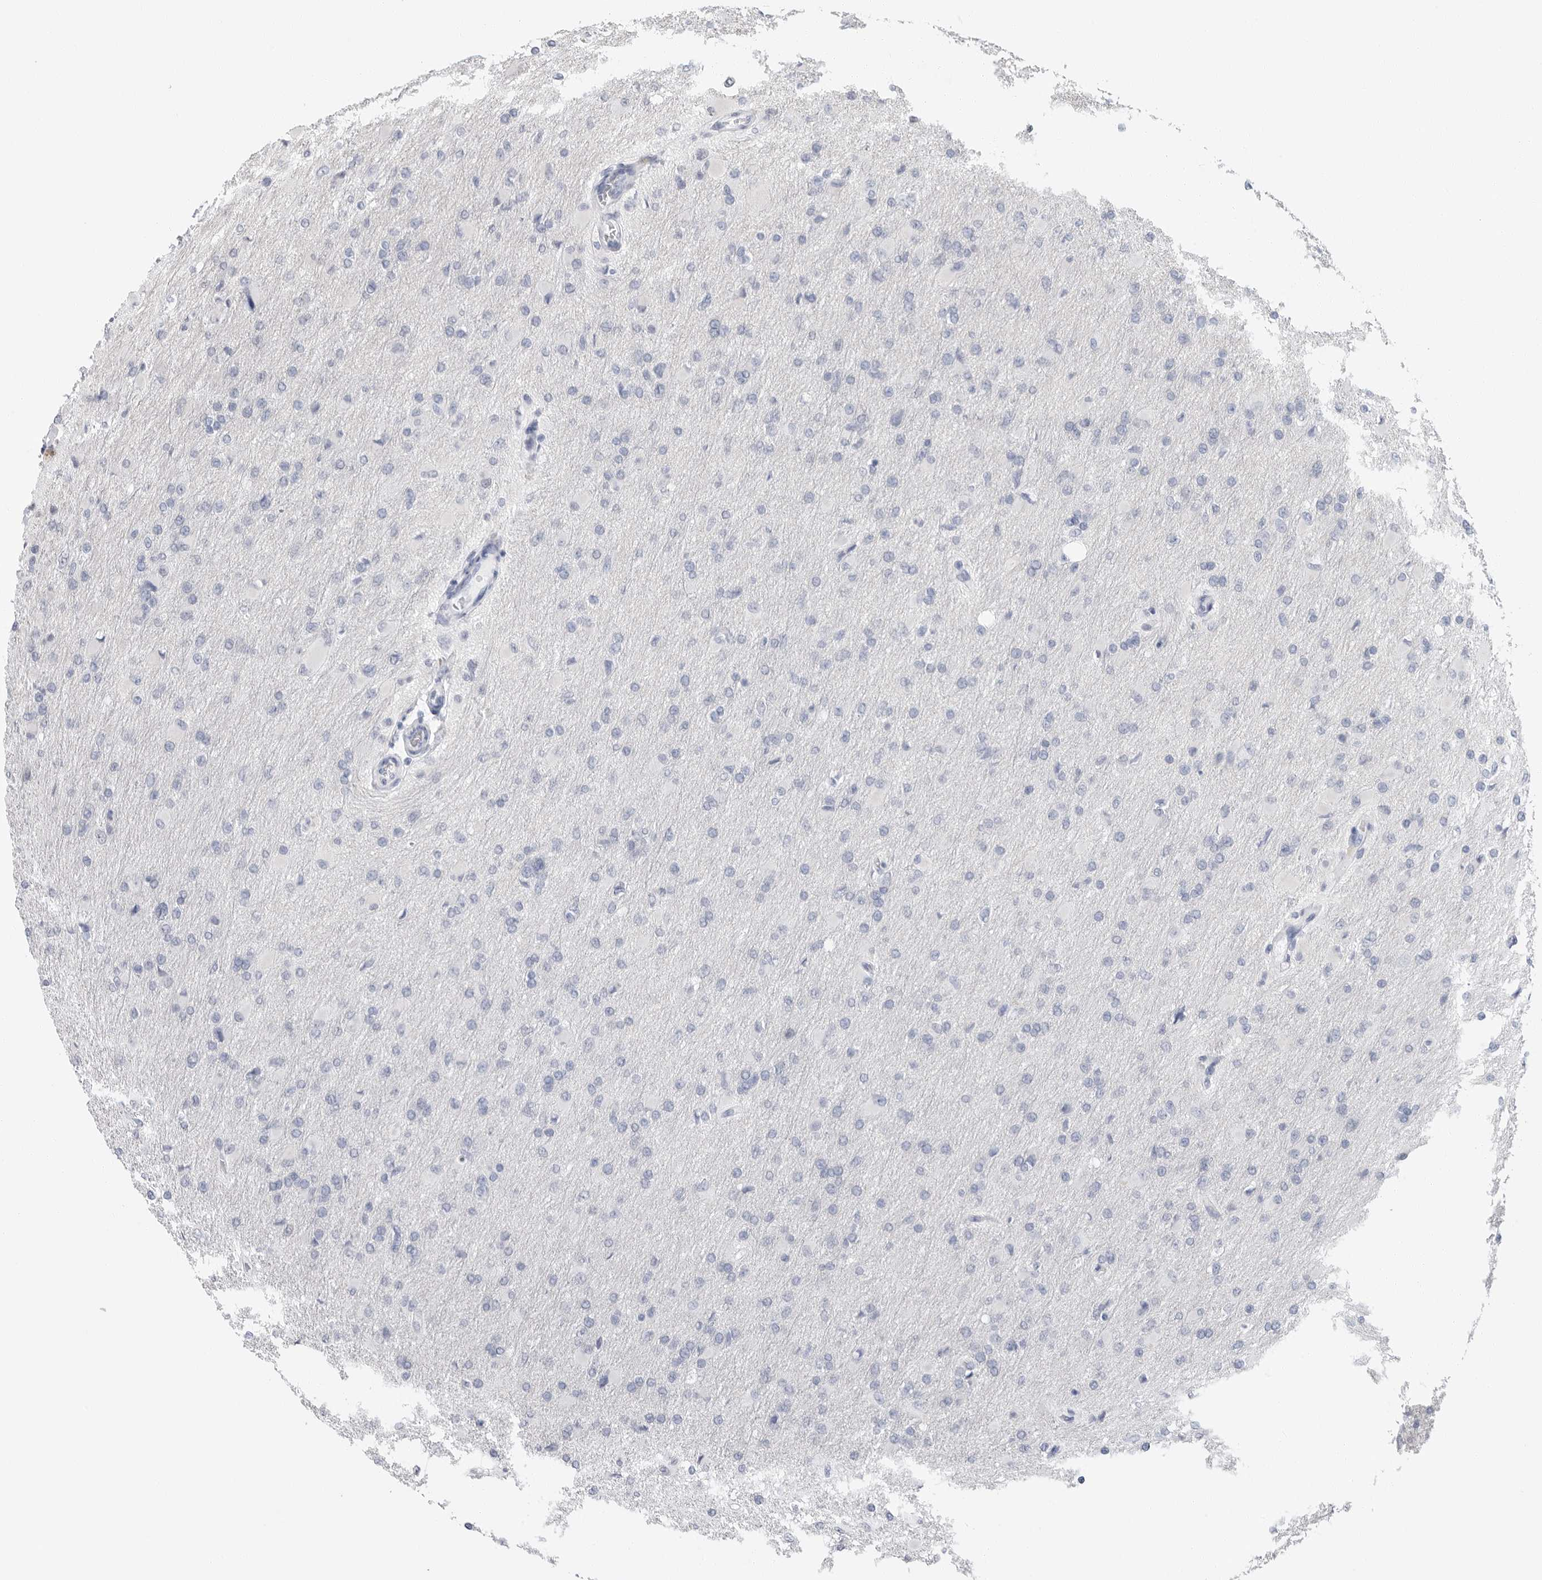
{"staining": {"intensity": "negative", "quantity": "none", "location": "none"}, "tissue": "glioma", "cell_type": "Tumor cells", "image_type": "cancer", "snomed": [{"axis": "morphology", "description": "Glioma, malignant, High grade"}, {"axis": "topography", "description": "Cerebral cortex"}], "caption": "Immunohistochemical staining of human glioma shows no significant positivity in tumor cells. (IHC, brightfield microscopy, high magnification).", "gene": "ARHGEF10", "patient": {"sex": "female", "age": 36}}